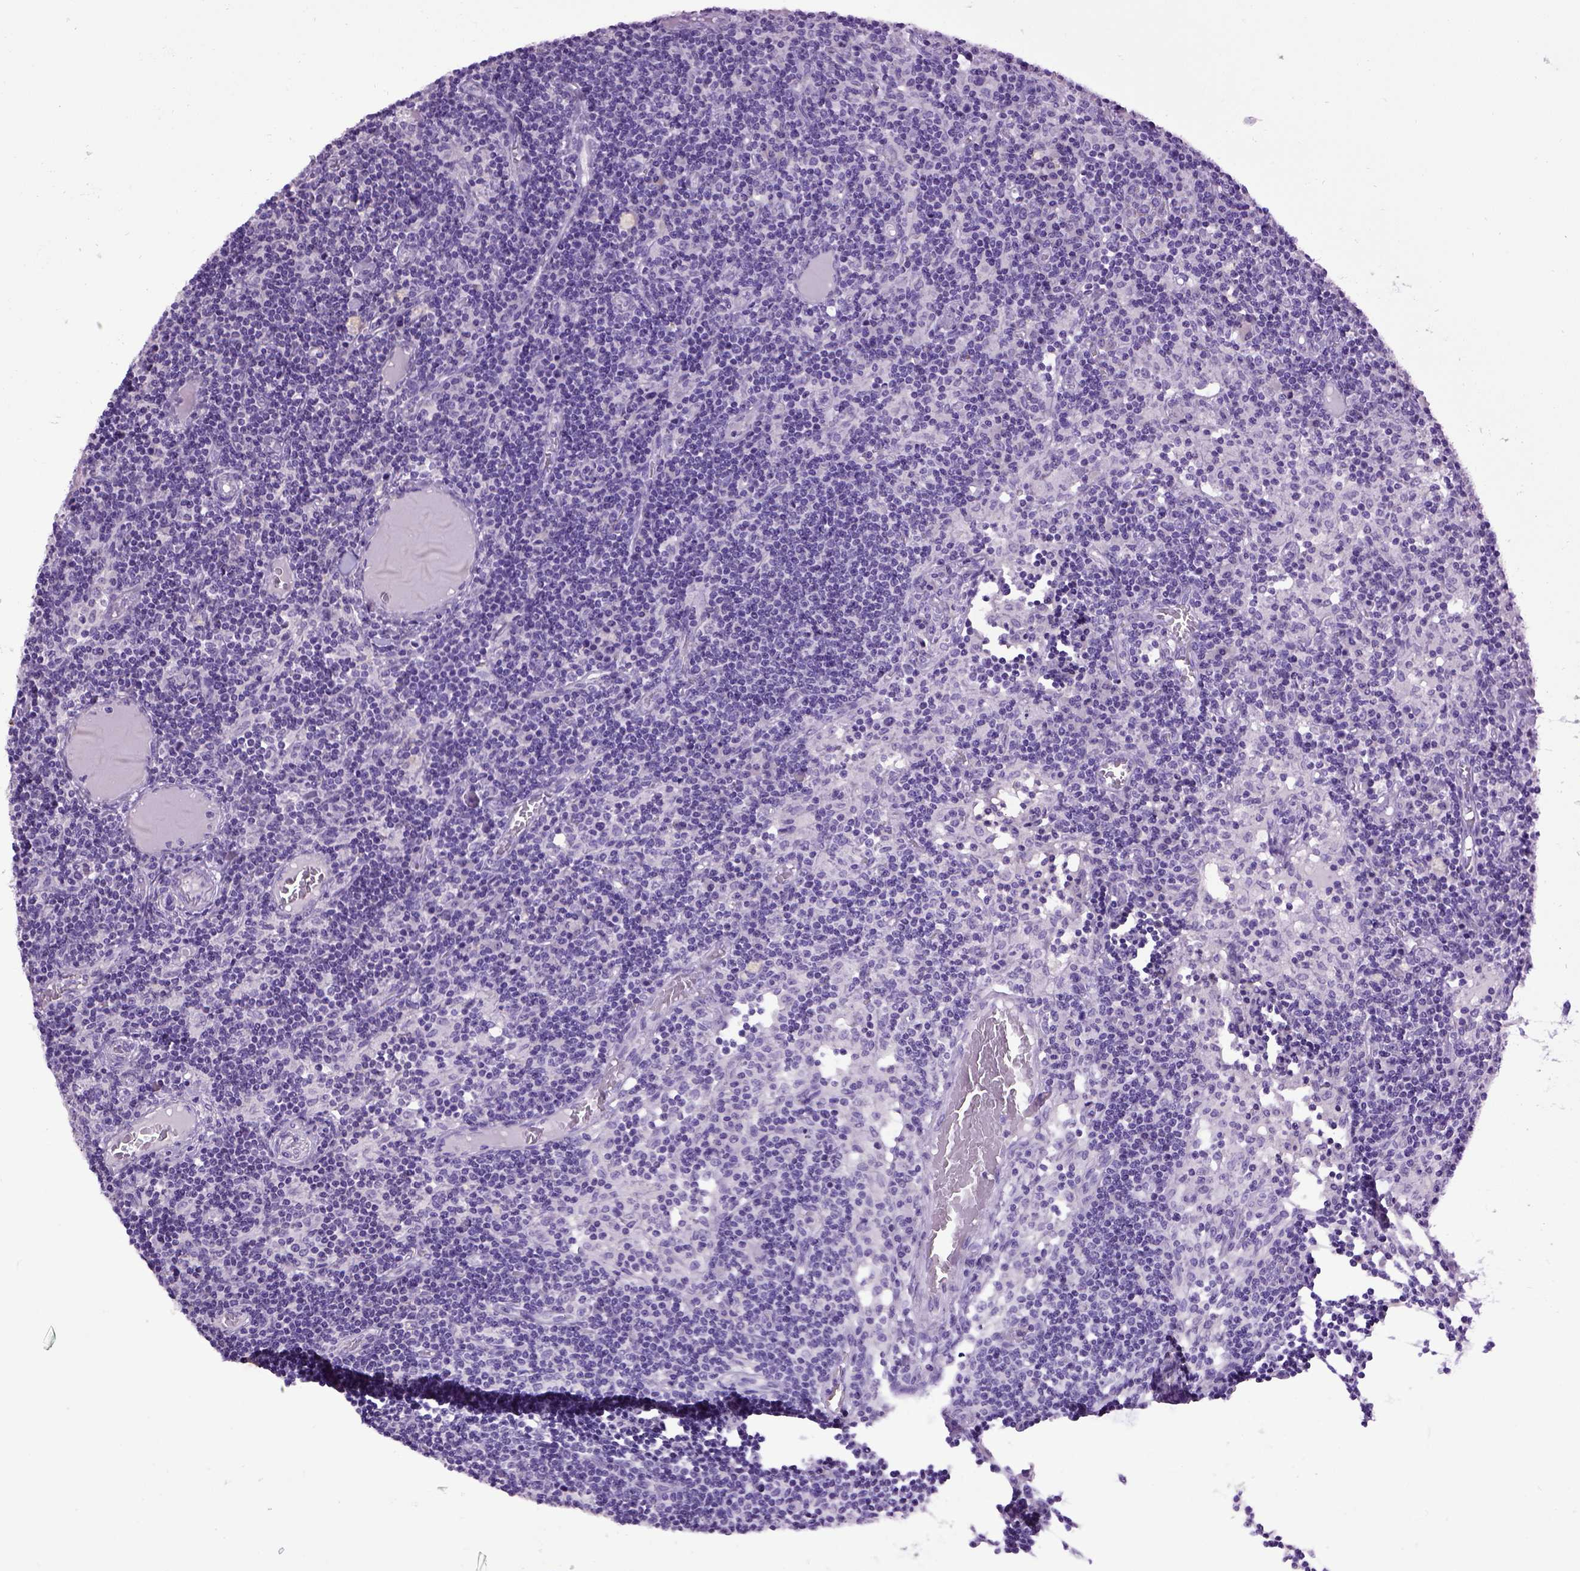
{"staining": {"intensity": "negative", "quantity": "none", "location": "none"}, "tissue": "lymph node", "cell_type": "Germinal center cells", "image_type": "normal", "snomed": [{"axis": "morphology", "description": "Normal tissue, NOS"}, {"axis": "topography", "description": "Lymph node"}], "caption": "High magnification brightfield microscopy of unremarkable lymph node stained with DAB (brown) and counterstained with hematoxylin (blue): germinal center cells show no significant staining. Nuclei are stained in blue.", "gene": "CDH1", "patient": {"sex": "female", "age": 72}}